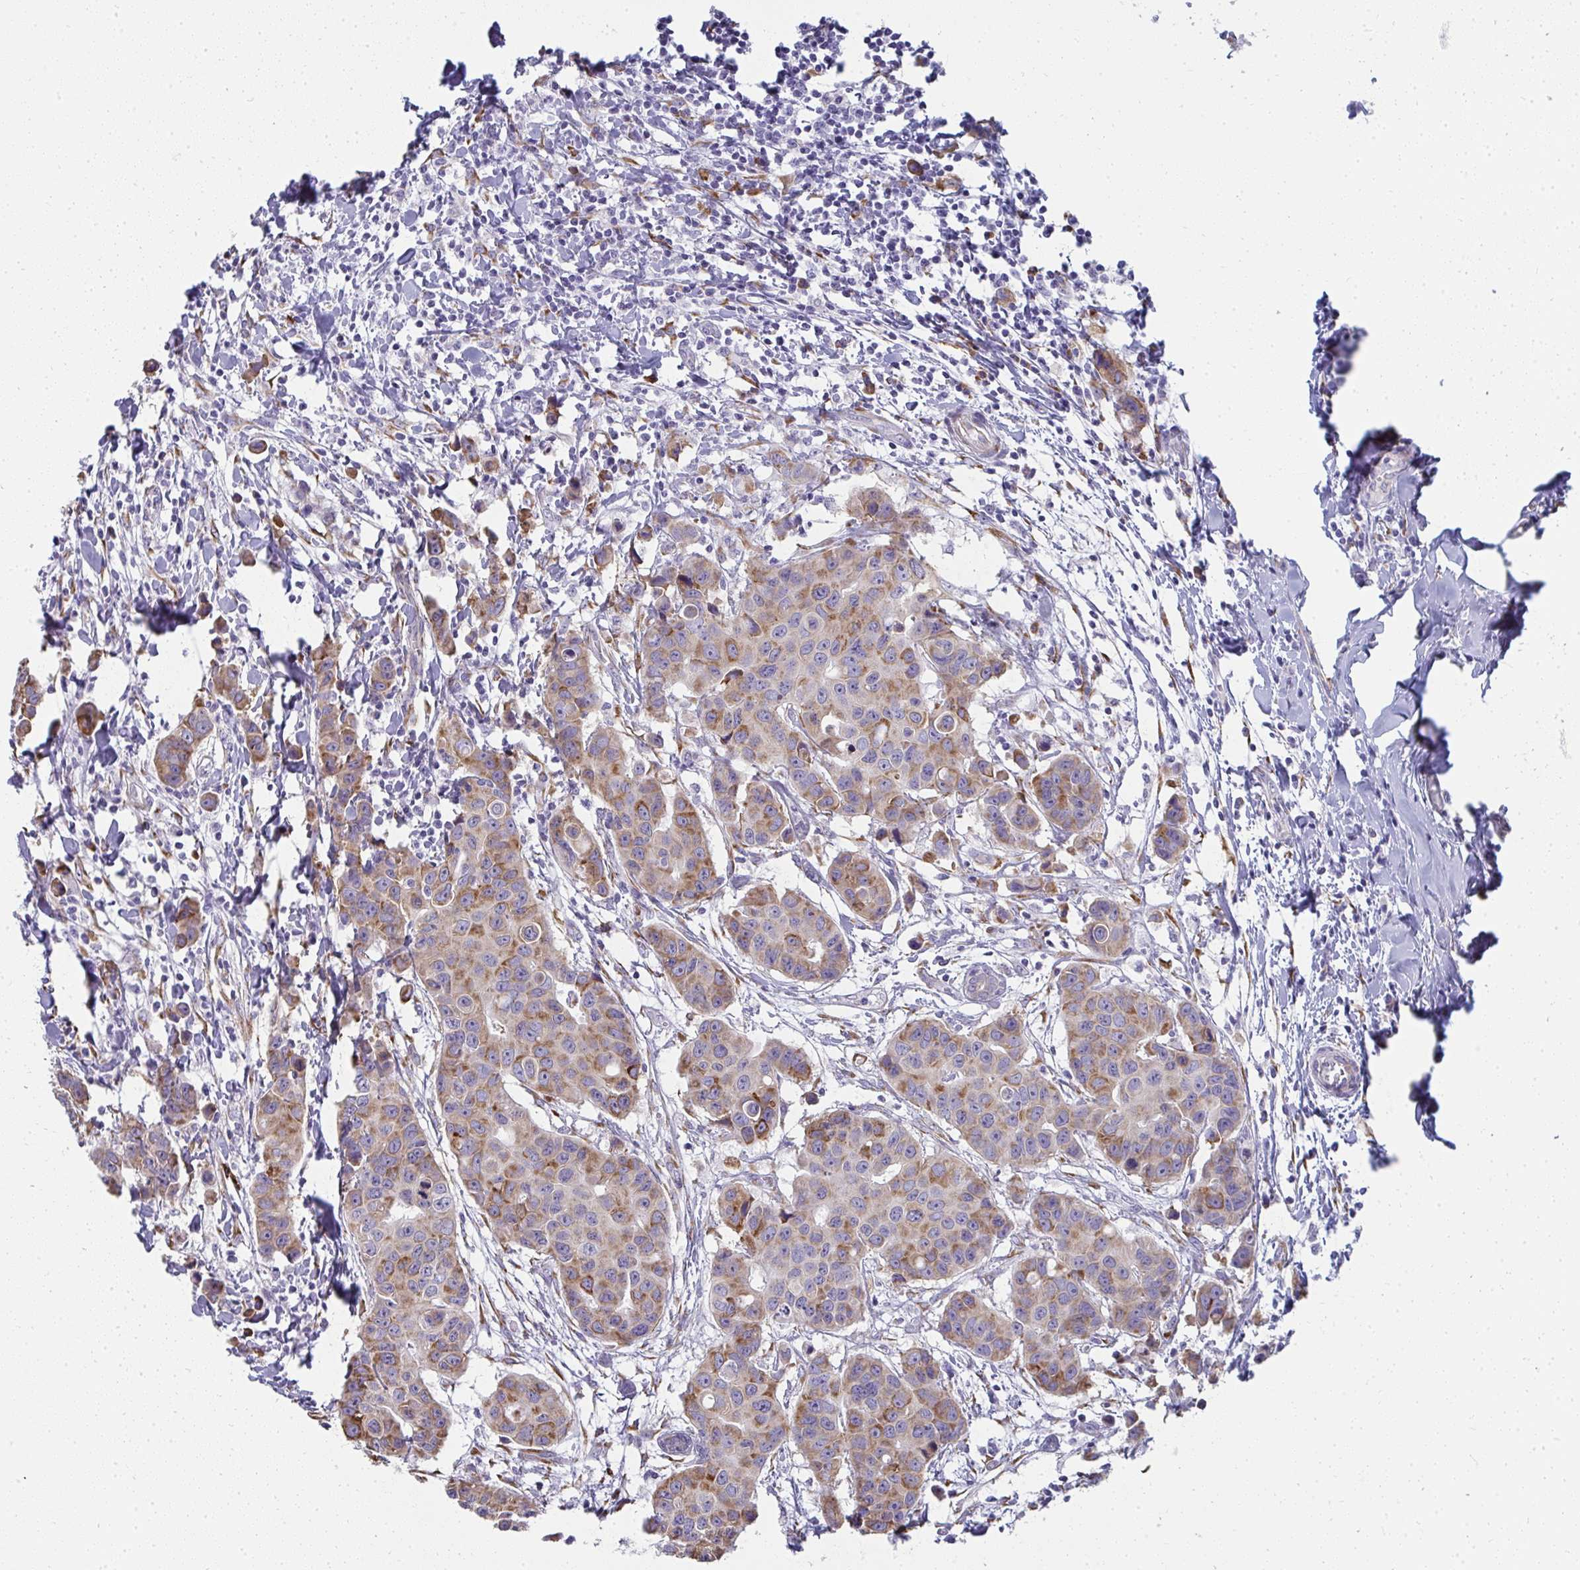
{"staining": {"intensity": "moderate", "quantity": ">75%", "location": "cytoplasmic/membranous"}, "tissue": "breast cancer", "cell_type": "Tumor cells", "image_type": "cancer", "snomed": [{"axis": "morphology", "description": "Duct carcinoma"}, {"axis": "topography", "description": "Breast"}], "caption": "A brown stain highlights moderate cytoplasmic/membranous positivity of a protein in human breast cancer tumor cells.", "gene": "SHROOM1", "patient": {"sex": "female", "age": 24}}